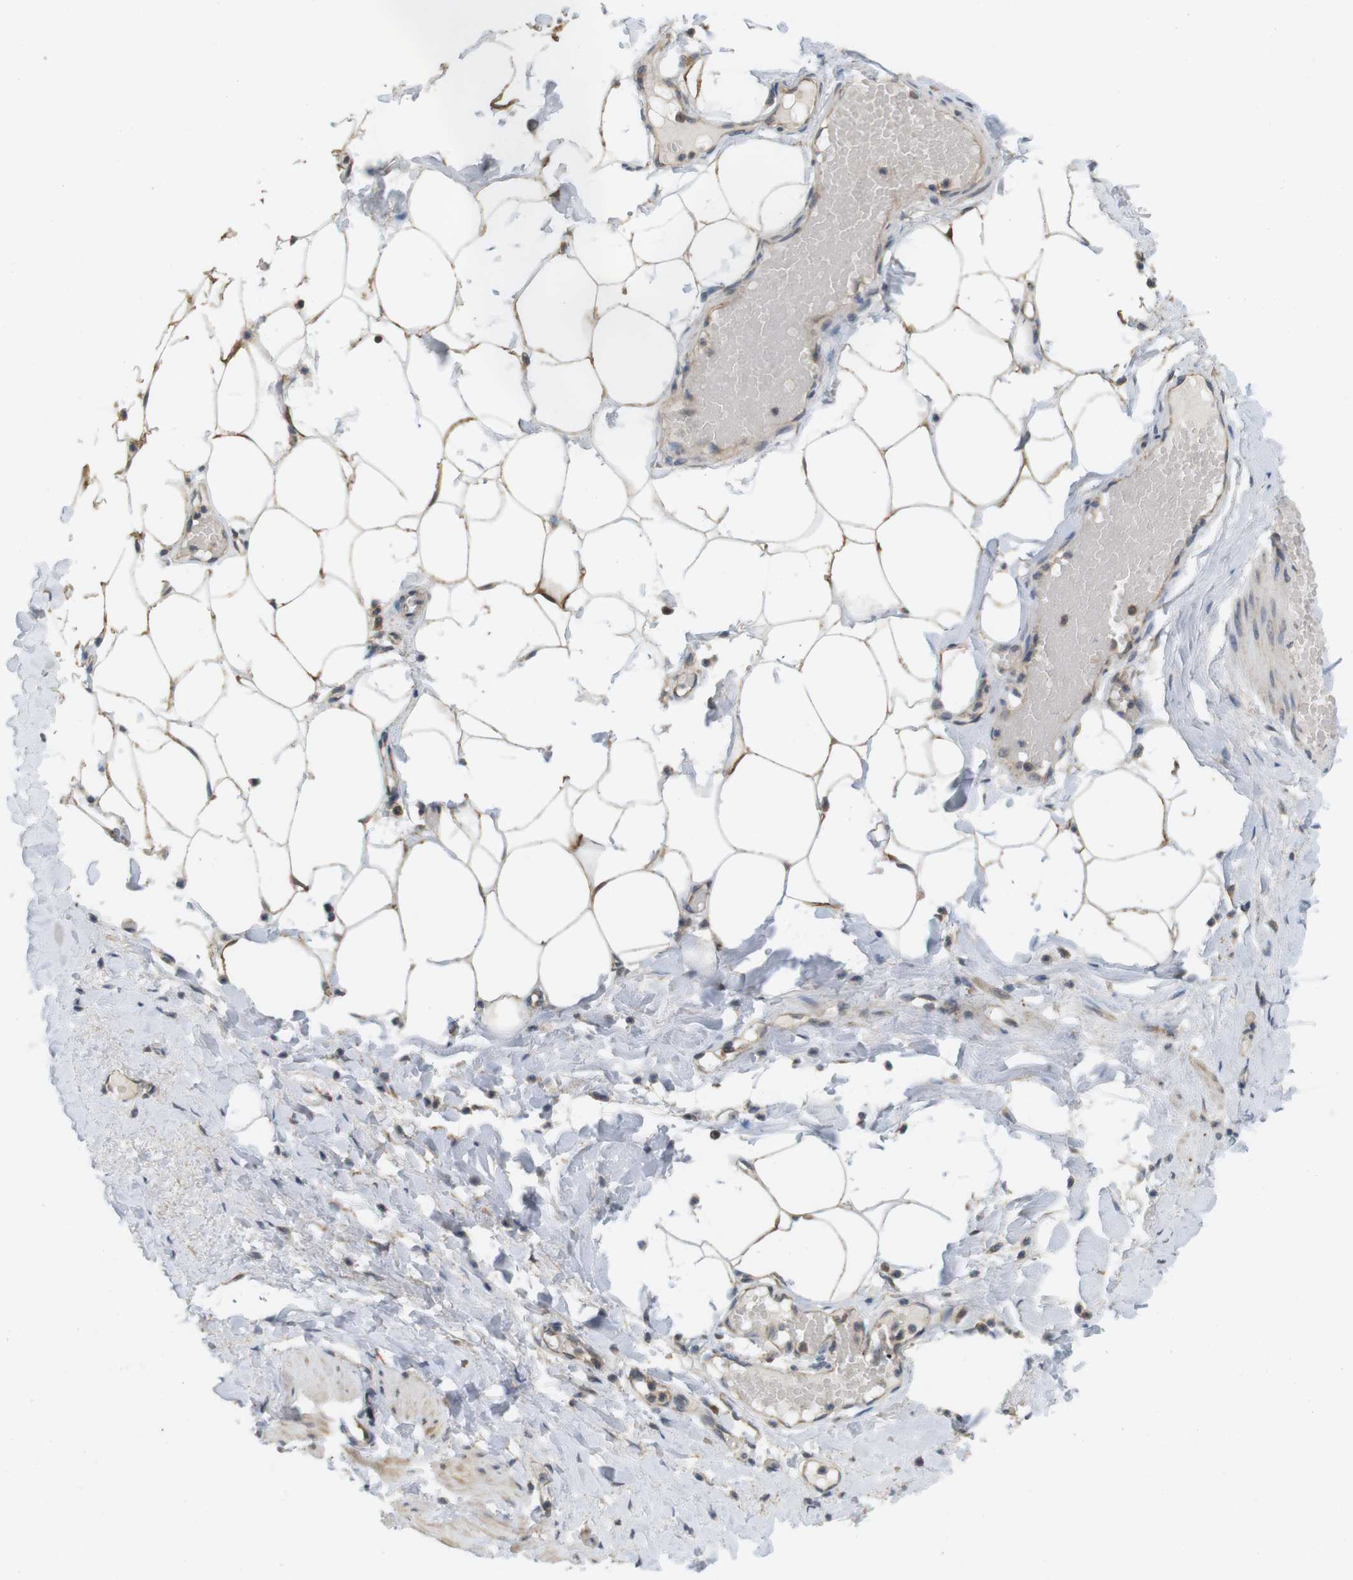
{"staining": {"intensity": "moderate", "quantity": ">75%", "location": "cytoplasmic/membranous"}, "tissue": "adipose tissue", "cell_type": "Adipocytes", "image_type": "normal", "snomed": [{"axis": "morphology", "description": "Normal tissue, NOS"}, {"axis": "topography", "description": "Soft tissue"}, {"axis": "topography", "description": "Vascular tissue"}], "caption": "Brown immunohistochemical staining in normal human adipose tissue exhibits moderate cytoplasmic/membranous expression in about >75% of adipocytes. (DAB (3,3'-diaminobenzidine) = brown stain, brightfield microscopy at high magnification).", "gene": "RNF130", "patient": {"sex": "female", "age": 35}}